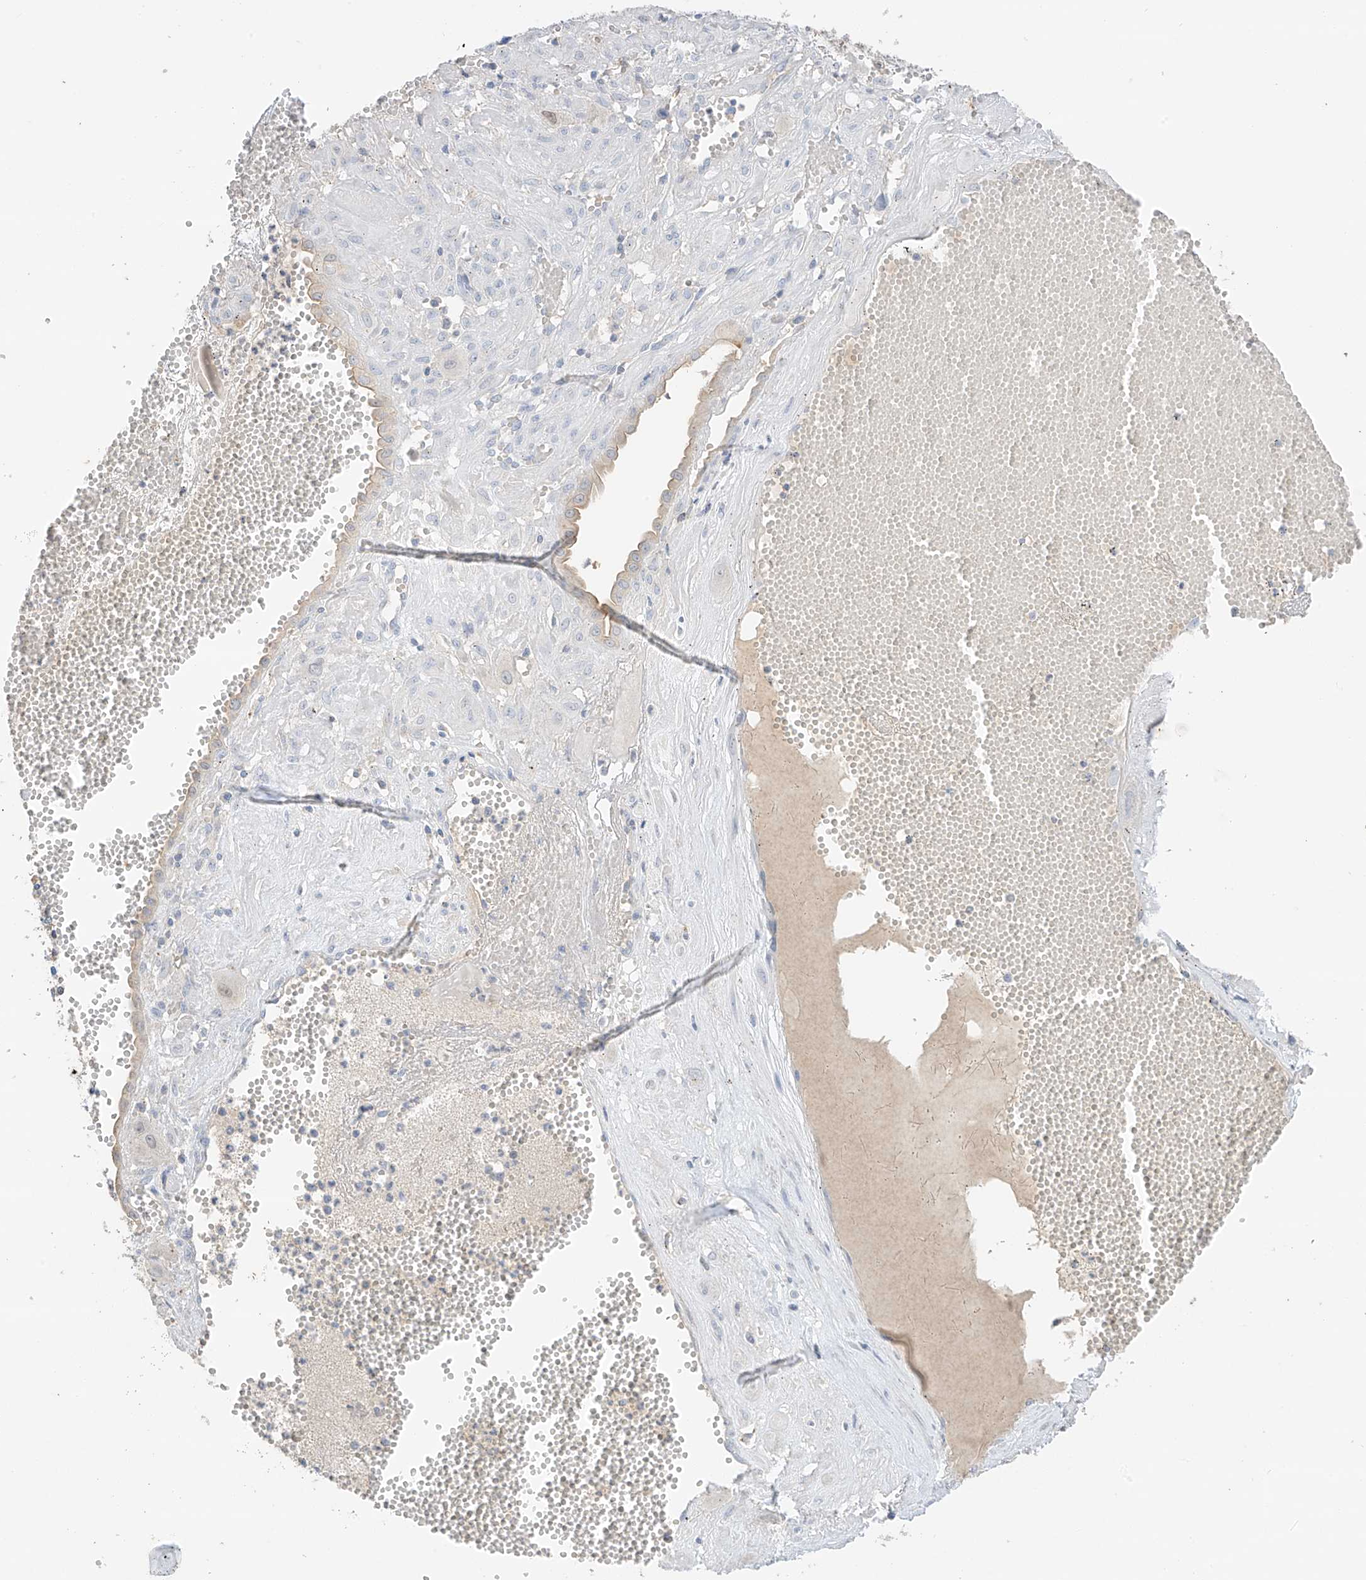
{"staining": {"intensity": "negative", "quantity": "none", "location": "none"}, "tissue": "cervical cancer", "cell_type": "Tumor cells", "image_type": "cancer", "snomed": [{"axis": "morphology", "description": "Squamous cell carcinoma, NOS"}, {"axis": "topography", "description": "Cervix"}], "caption": "This is an immunohistochemistry (IHC) histopathology image of squamous cell carcinoma (cervical). There is no expression in tumor cells.", "gene": "CAPN13", "patient": {"sex": "female", "age": 34}}